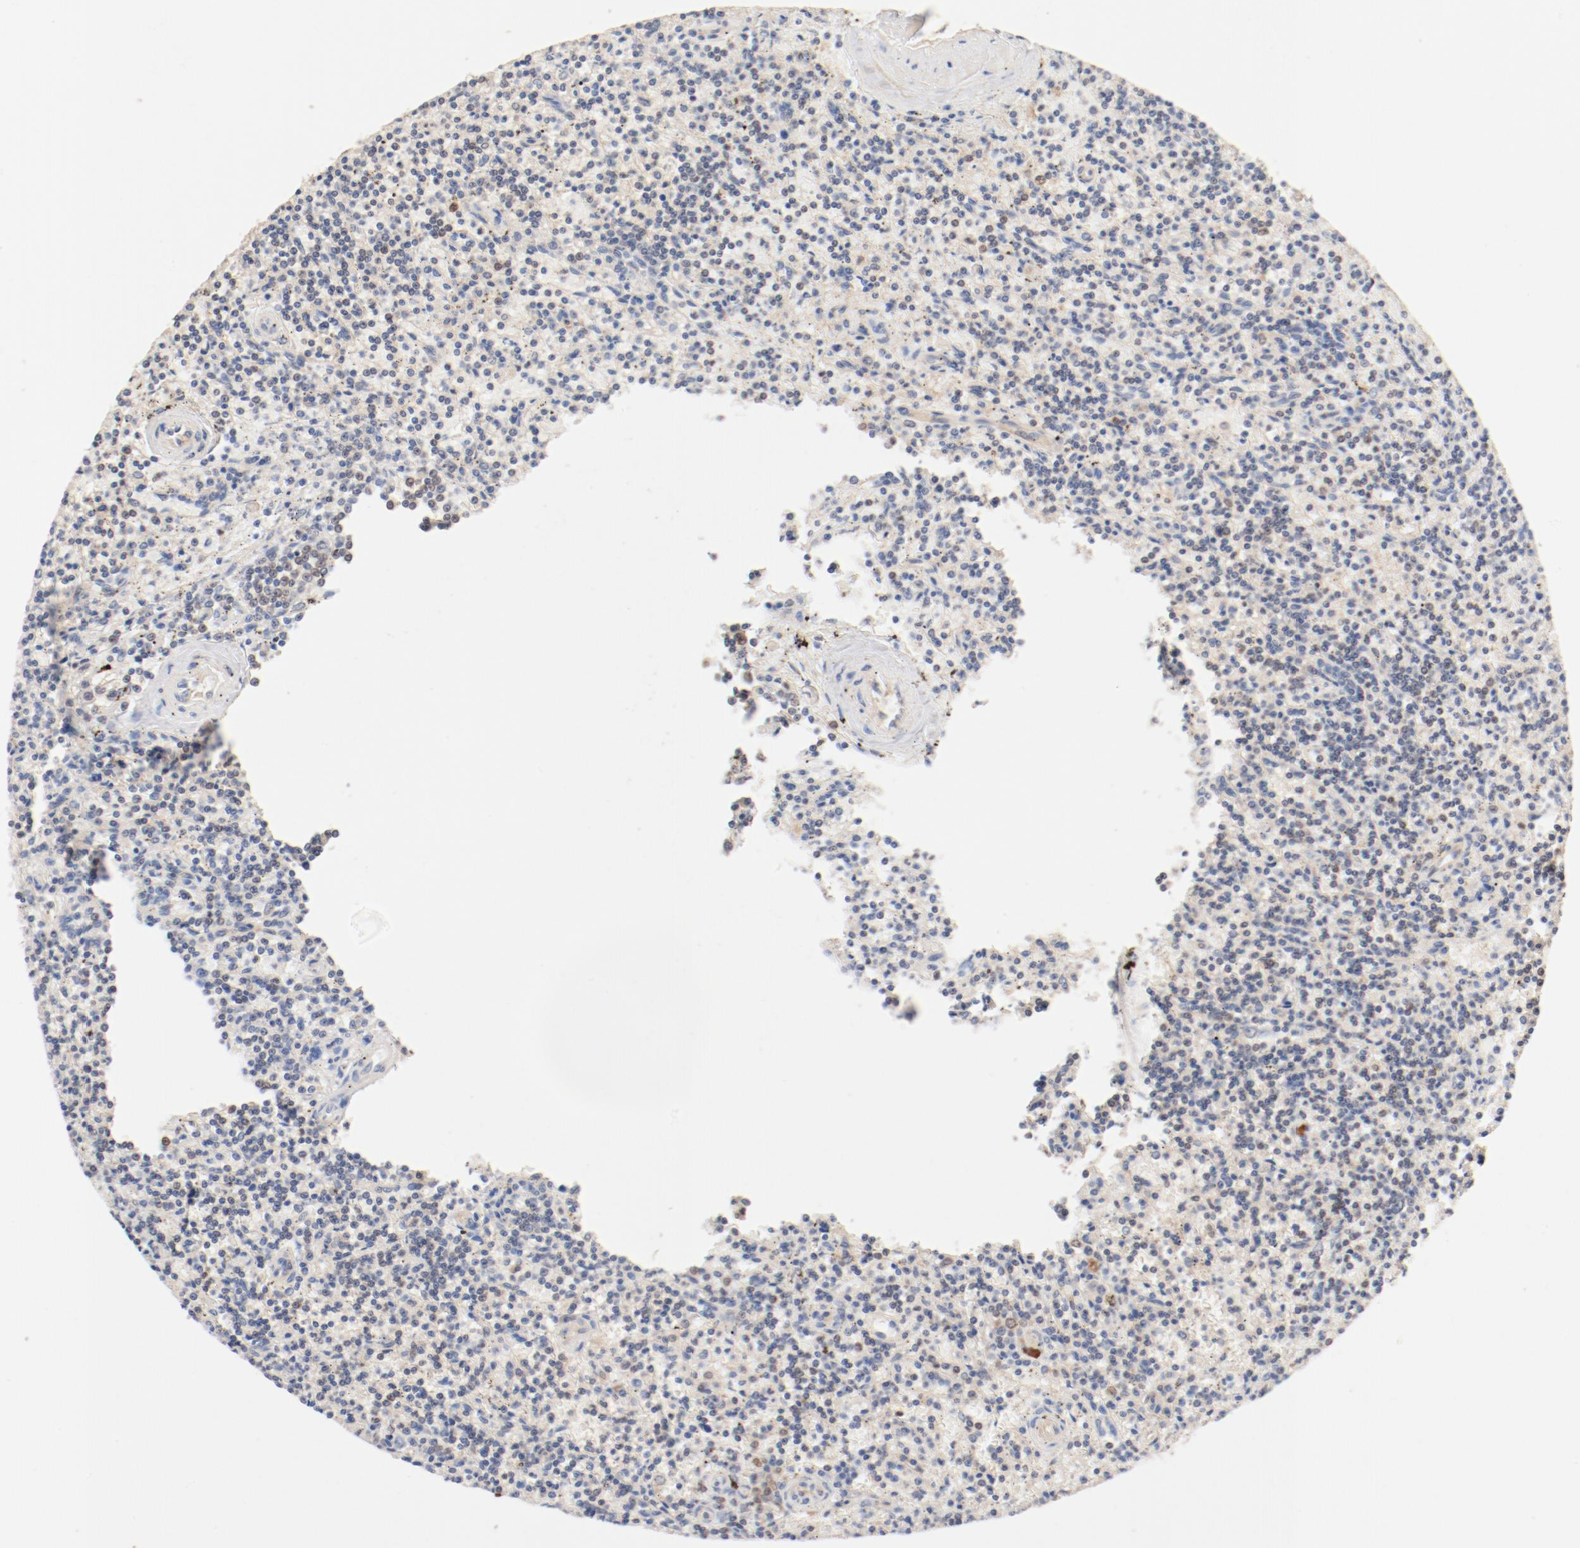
{"staining": {"intensity": "weak", "quantity": "<25%", "location": "cytoplasmic/membranous"}, "tissue": "lymphoma", "cell_type": "Tumor cells", "image_type": "cancer", "snomed": [{"axis": "morphology", "description": "Malignant lymphoma, non-Hodgkin's type, Low grade"}, {"axis": "topography", "description": "Spleen"}], "caption": "There is no significant expression in tumor cells of low-grade malignant lymphoma, non-Hodgkin's type.", "gene": "UBE2J1", "patient": {"sex": "male", "age": 73}}